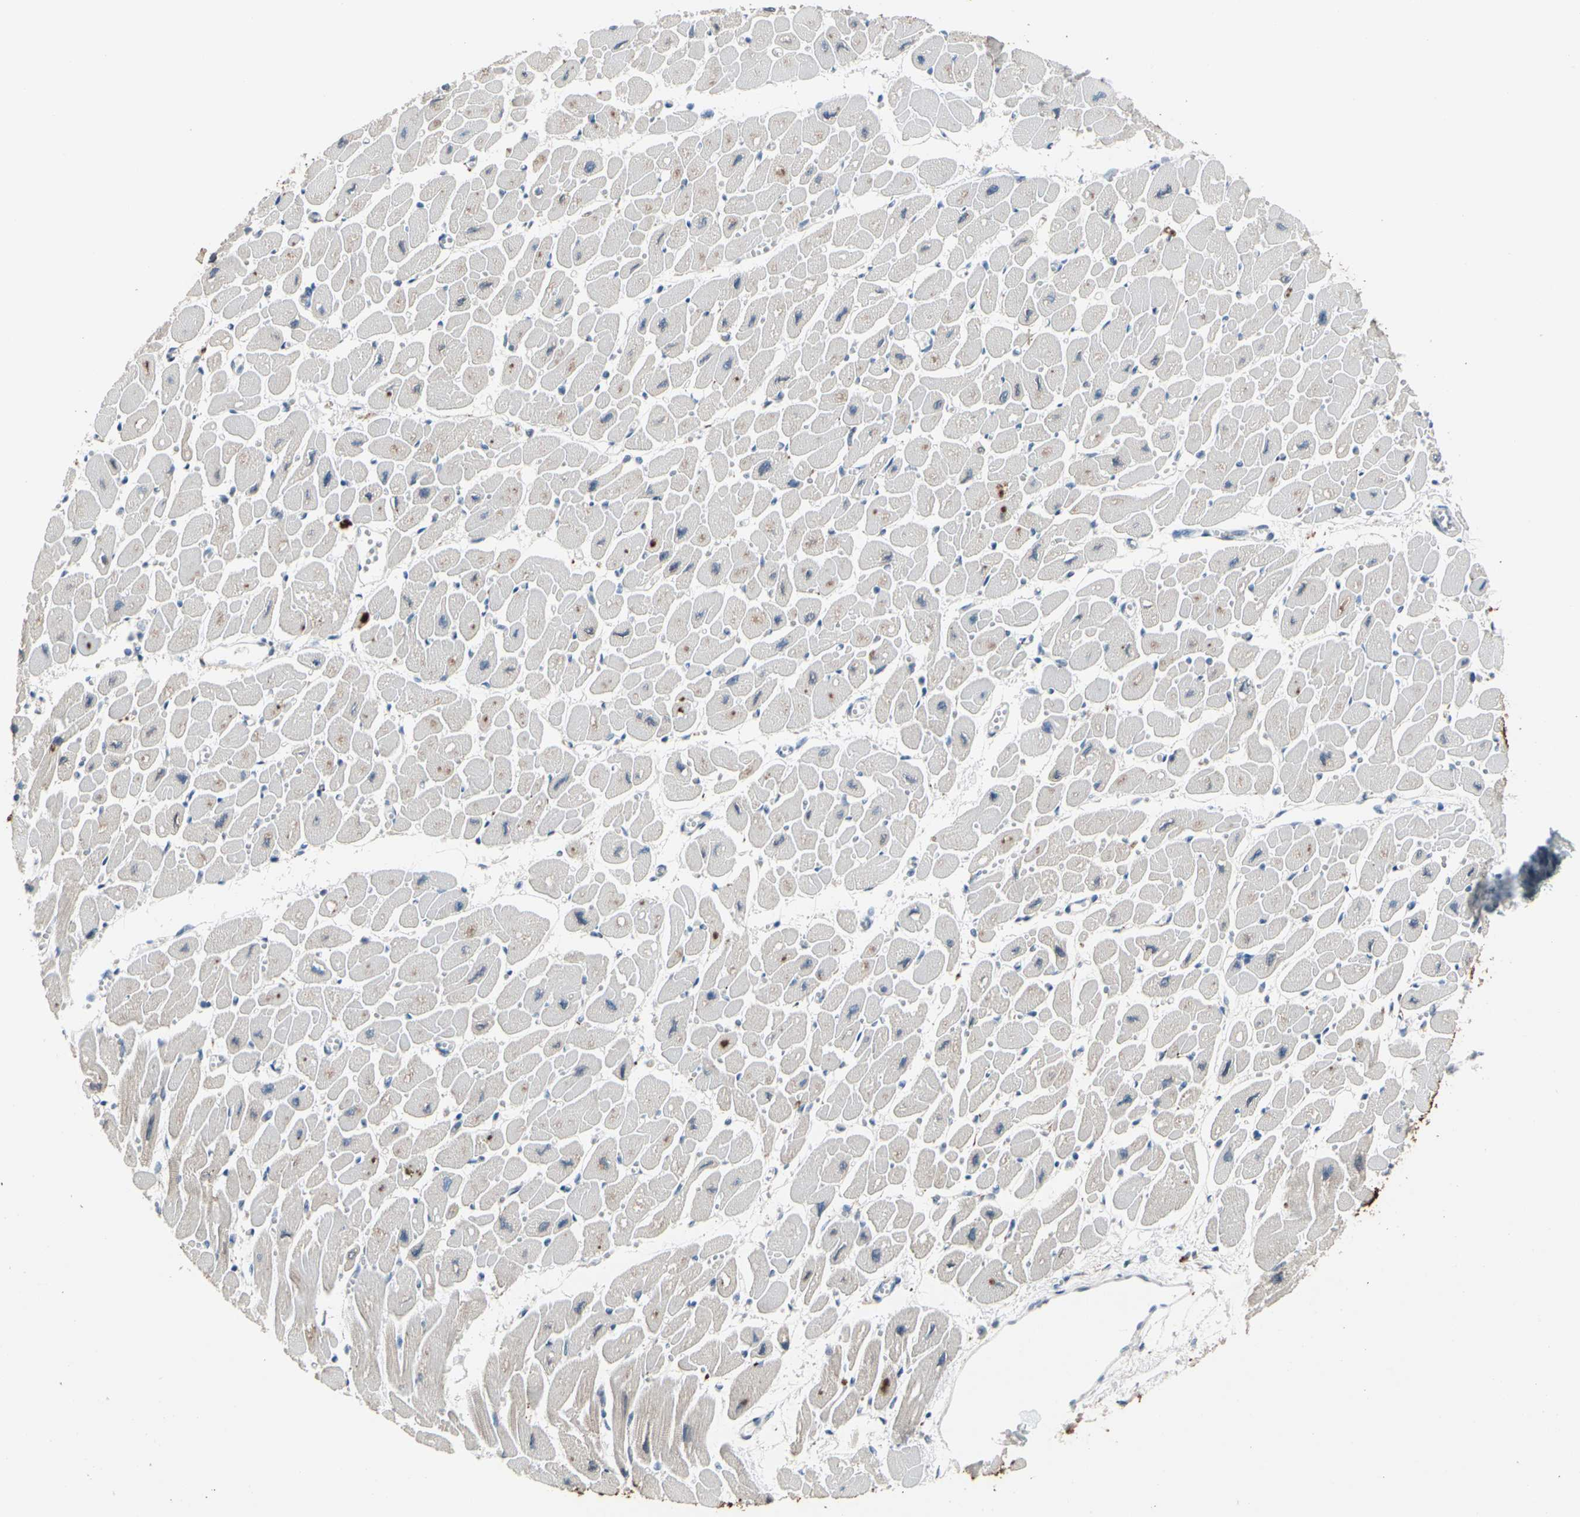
{"staining": {"intensity": "negative", "quantity": "none", "location": "none"}, "tissue": "heart muscle", "cell_type": "Cardiomyocytes", "image_type": "normal", "snomed": [{"axis": "morphology", "description": "Normal tissue, NOS"}, {"axis": "topography", "description": "Heart"}], "caption": "Immunohistochemistry of normal human heart muscle exhibits no staining in cardiomyocytes. (IHC, brightfield microscopy, high magnification).", "gene": "SV2A", "patient": {"sex": "female", "age": 54}}